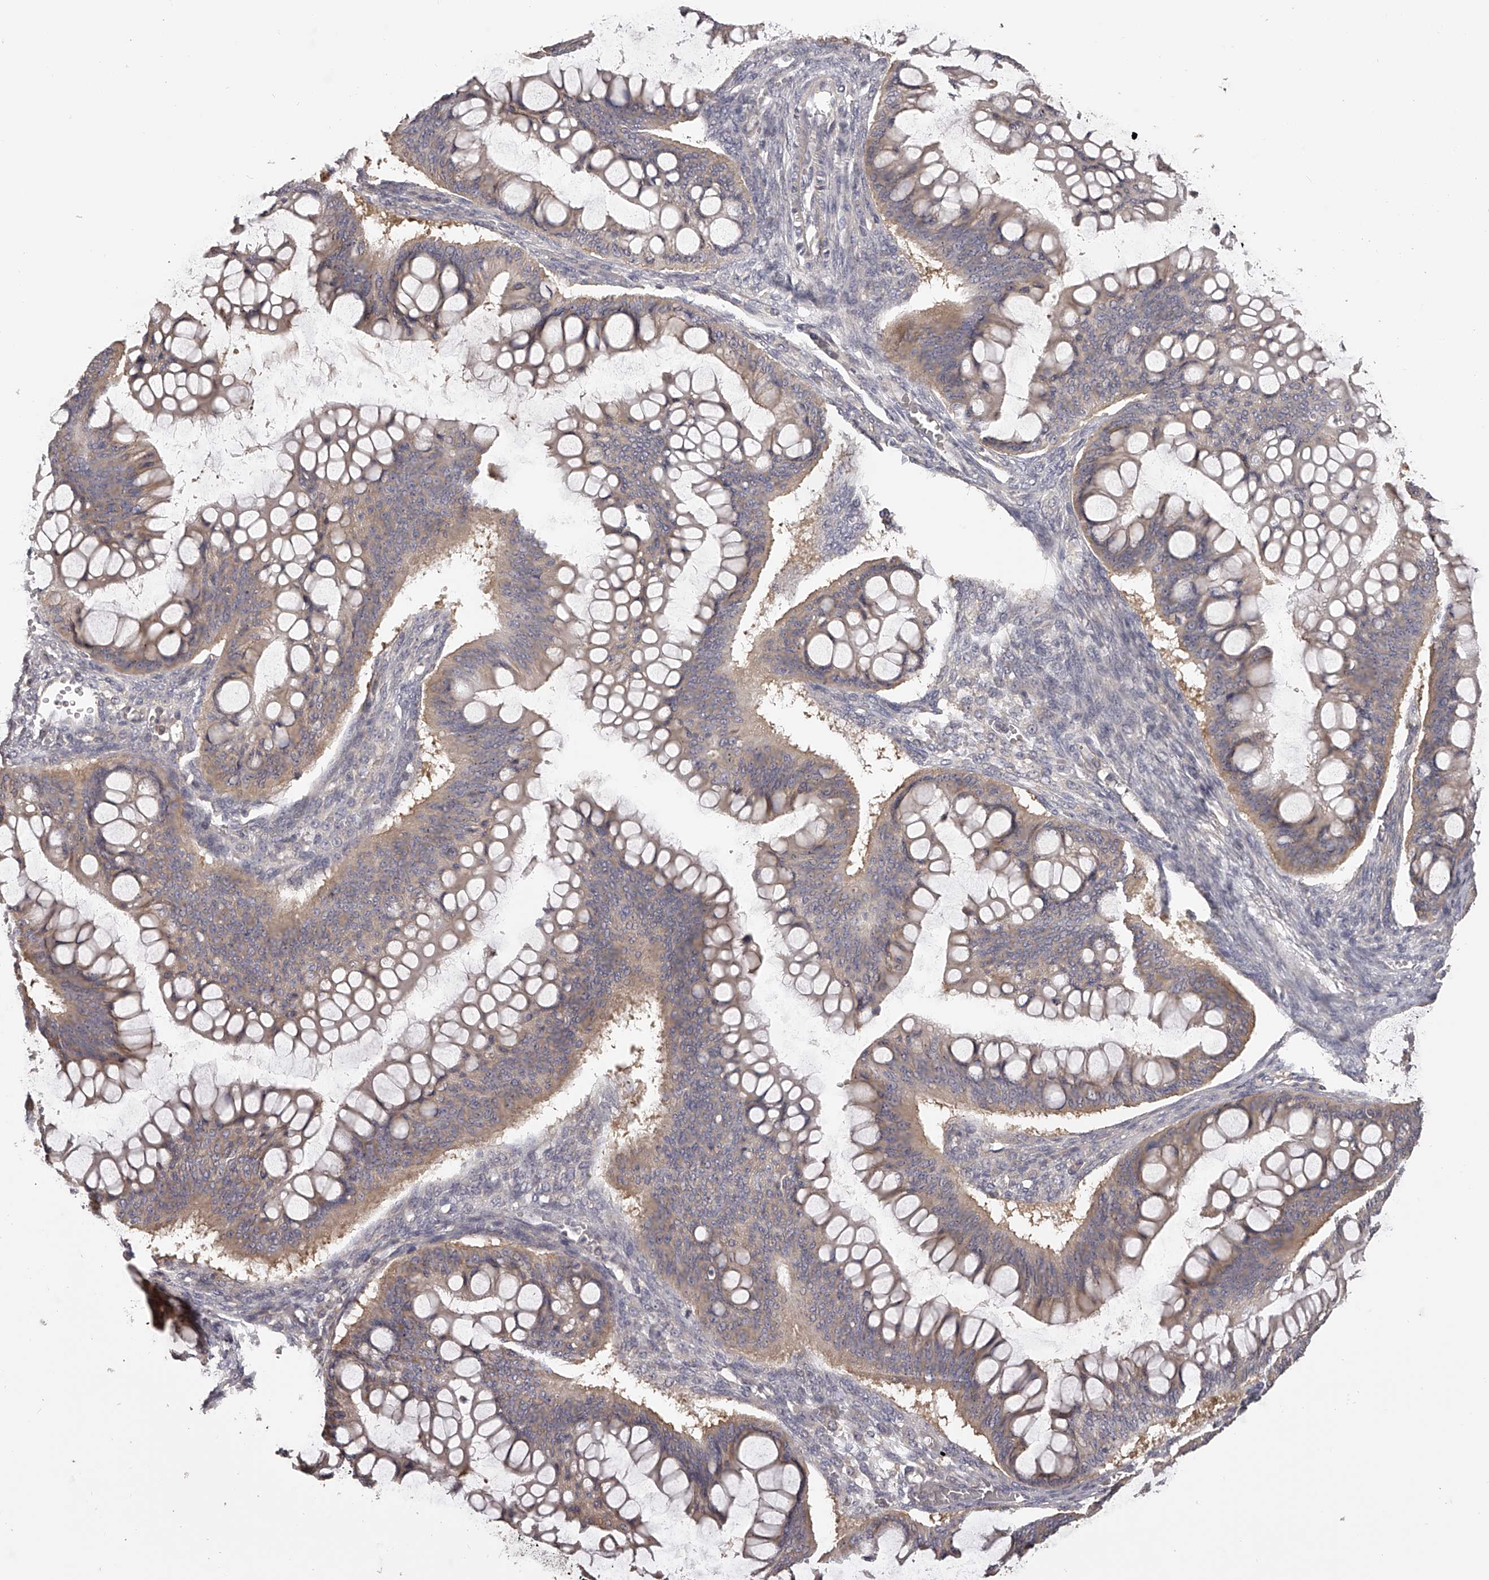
{"staining": {"intensity": "weak", "quantity": "25%-75%", "location": "cytoplasmic/membranous"}, "tissue": "ovarian cancer", "cell_type": "Tumor cells", "image_type": "cancer", "snomed": [{"axis": "morphology", "description": "Cystadenocarcinoma, mucinous, NOS"}, {"axis": "topography", "description": "Ovary"}], "caption": "A histopathology image showing weak cytoplasmic/membranous expression in about 25%-75% of tumor cells in ovarian cancer (mucinous cystadenocarcinoma), as visualized by brown immunohistochemical staining.", "gene": "TNN", "patient": {"sex": "female", "age": 73}}